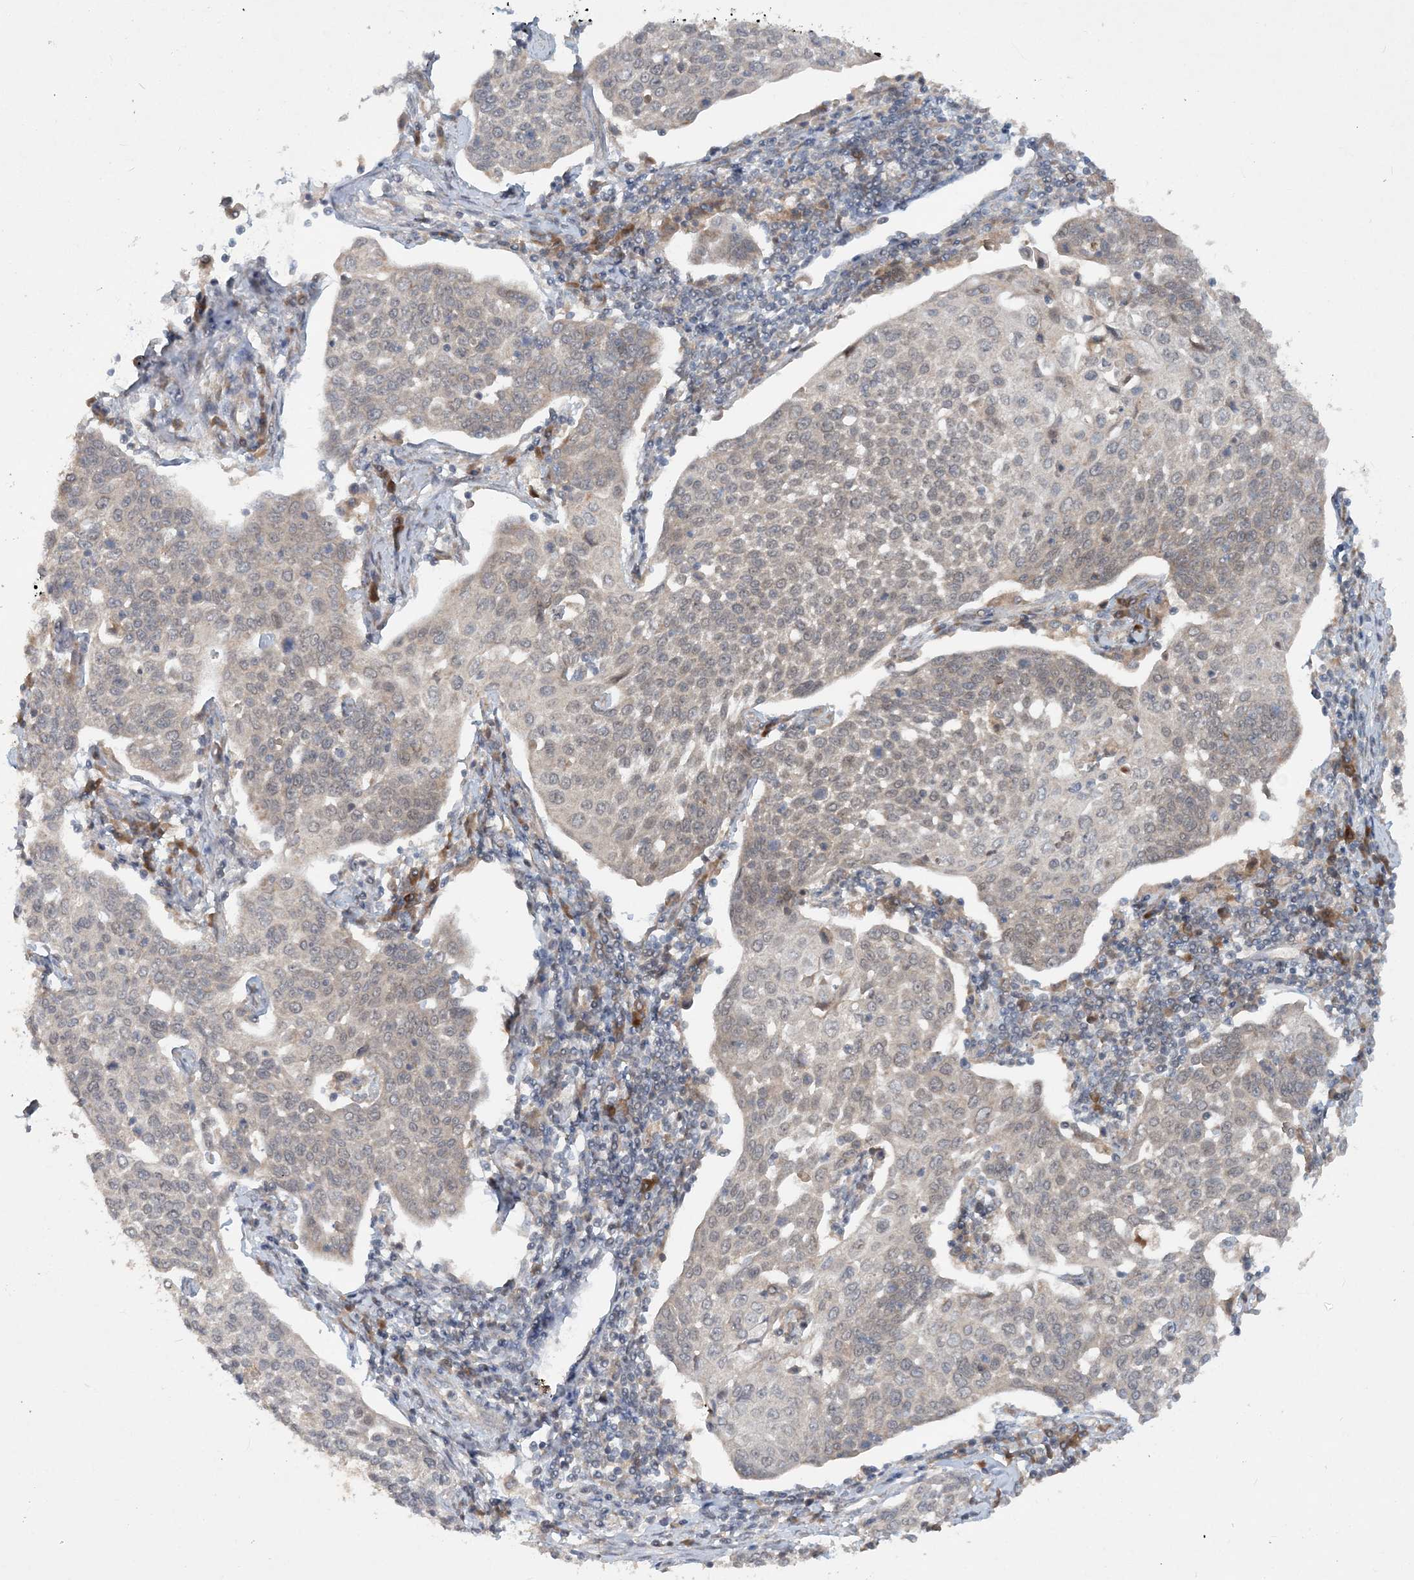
{"staining": {"intensity": "negative", "quantity": "none", "location": "none"}, "tissue": "cervical cancer", "cell_type": "Tumor cells", "image_type": "cancer", "snomed": [{"axis": "morphology", "description": "Squamous cell carcinoma, NOS"}, {"axis": "topography", "description": "Cervix"}], "caption": "Tumor cells show no significant protein positivity in squamous cell carcinoma (cervical). The staining is performed using DAB brown chromogen with nuclei counter-stained in using hematoxylin.", "gene": "UBR3", "patient": {"sex": "female", "age": 34}}